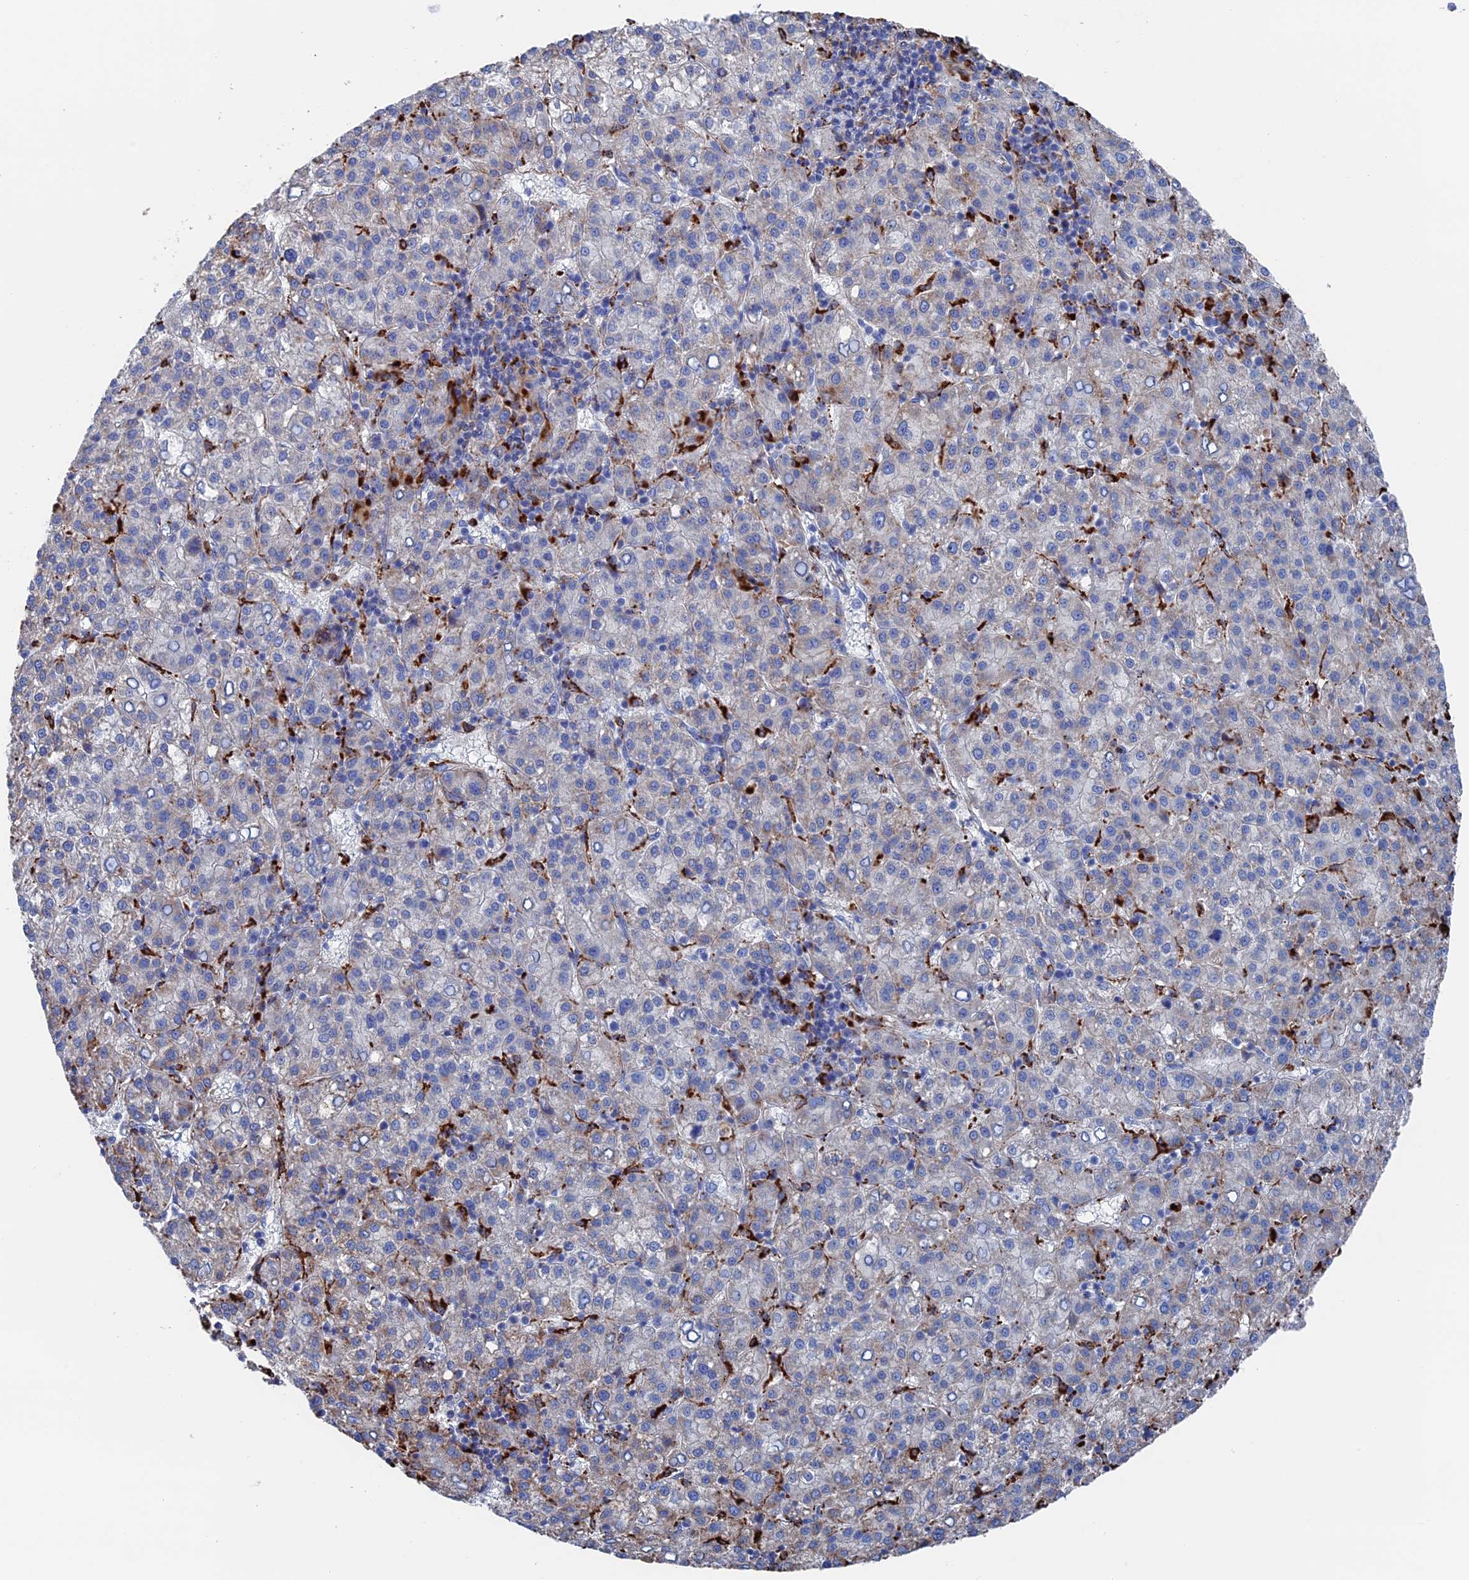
{"staining": {"intensity": "negative", "quantity": "none", "location": "none"}, "tissue": "liver cancer", "cell_type": "Tumor cells", "image_type": "cancer", "snomed": [{"axis": "morphology", "description": "Carcinoma, Hepatocellular, NOS"}, {"axis": "topography", "description": "Liver"}], "caption": "An immunohistochemistry image of hepatocellular carcinoma (liver) is shown. There is no staining in tumor cells of hepatocellular carcinoma (liver).", "gene": "STRA6", "patient": {"sex": "female", "age": 58}}